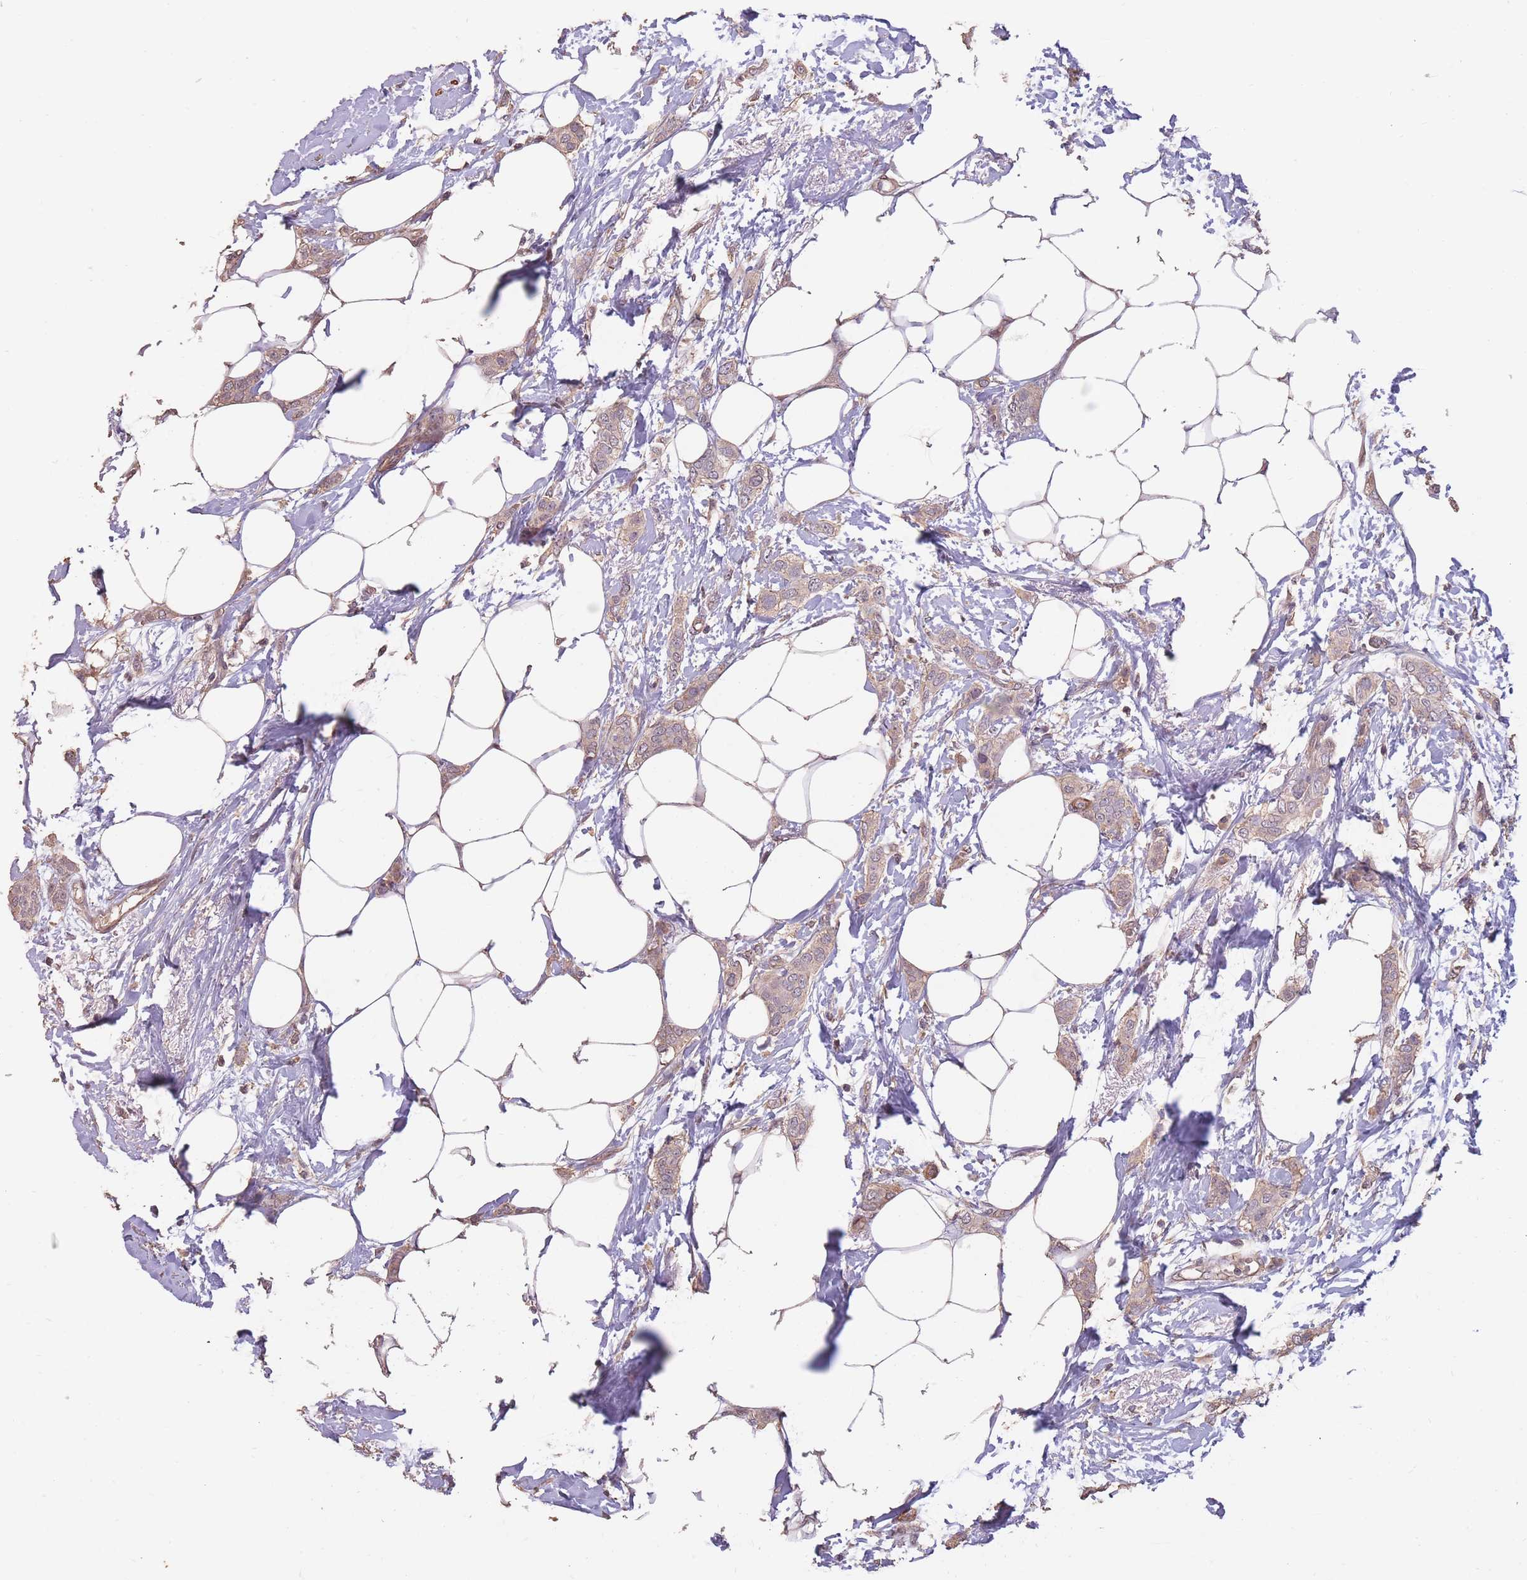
{"staining": {"intensity": "weak", "quantity": ">75%", "location": "cytoplasmic/membranous"}, "tissue": "breast cancer", "cell_type": "Tumor cells", "image_type": "cancer", "snomed": [{"axis": "morphology", "description": "Duct carcinoma"}, {"axis": "topography", "description": "Breast"}], "caption": "This is a photomicrograph of IHC staining of invasive ductal carcinoma (breast), which shows weak positivity in the cytoplasmic/membranous of tumor cells.", "gene": "NLRC4", "patient": {"sex": "female", "age": 72}}